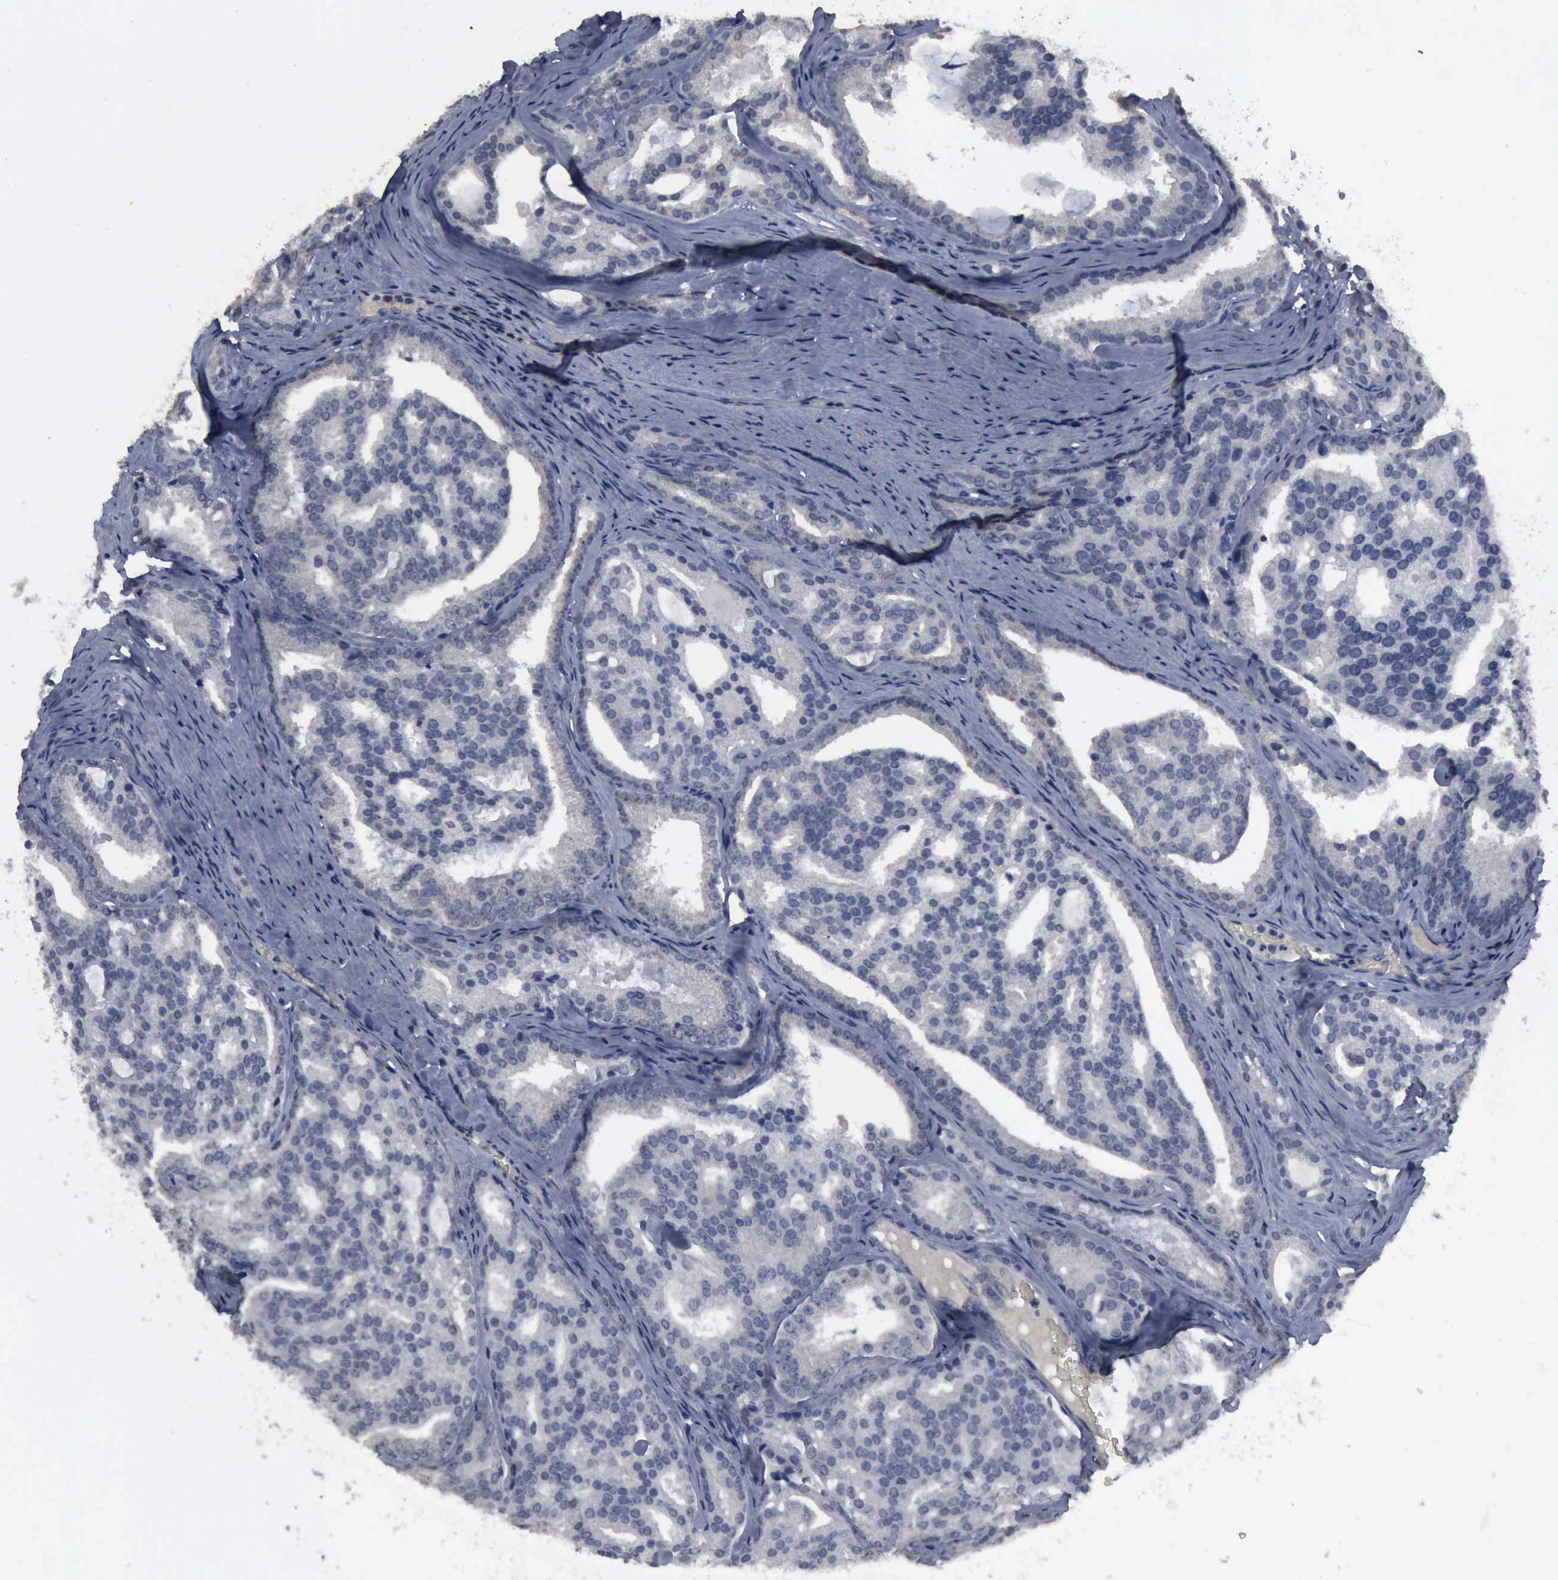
{"staining": {"intensity": "negative", "quantity": "none", "location": "none"}, "tissue": "prostate cancer", "cell_type": "Tumor cells", "image_type": "cancer", "snomed": [{"axis": "morphology", "description": "Adenocarcinoma, High grade"}, {"axis": "topography", "description": "Prostate"}], "caption": "A high-resolution histopathology image shows immunohistochemistry (IHC) staining of prostate high-grade adenocarcinoma, which shows no significant positivity in tumor cells.", "gene": "MYO18B", "patient": {"sex": "male", "age": 64}}